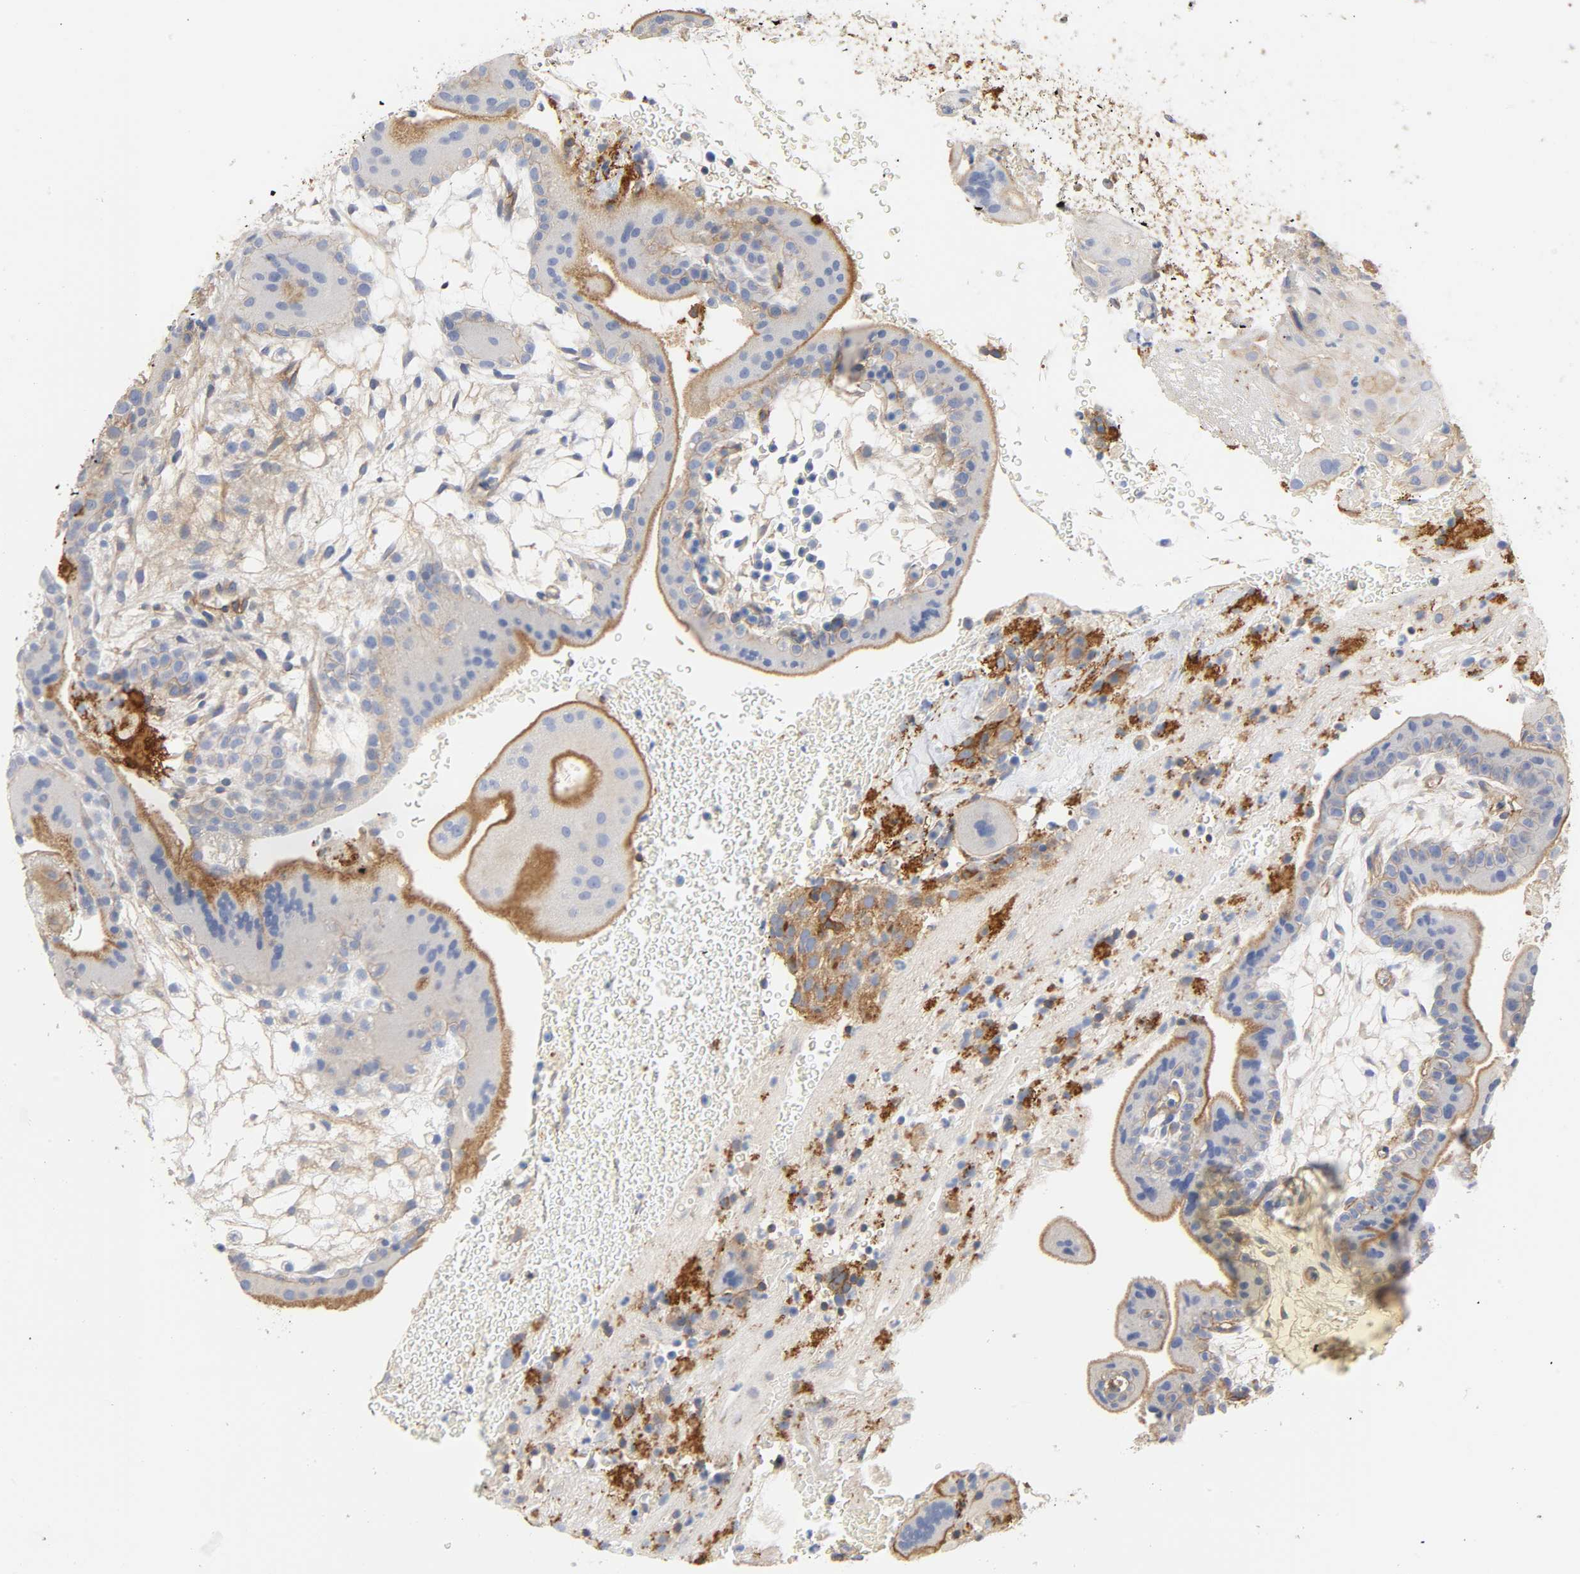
{"staining": {"intensity": "weak", "quantity": ">75%", "location": "cytoplasmic/membranous"}, "tissue": "placenta", "cell_type": "Trophoblastic cells", "image_type": "normal", "snomed": [{"axis": "morphology", "description": "Normal tissue, NOS"}, {"axis": "topography", "description": "Placenta"}], "caption": "Immunohistochemistry (IHC) image of benign human placenta stained for a protein (brown), which displays low levels of weak cytoplasmic/membranous staining in about >75% of trophoblastic cells.", "gene": "SRC", "patient": {"sex": "female", "age": 19}}